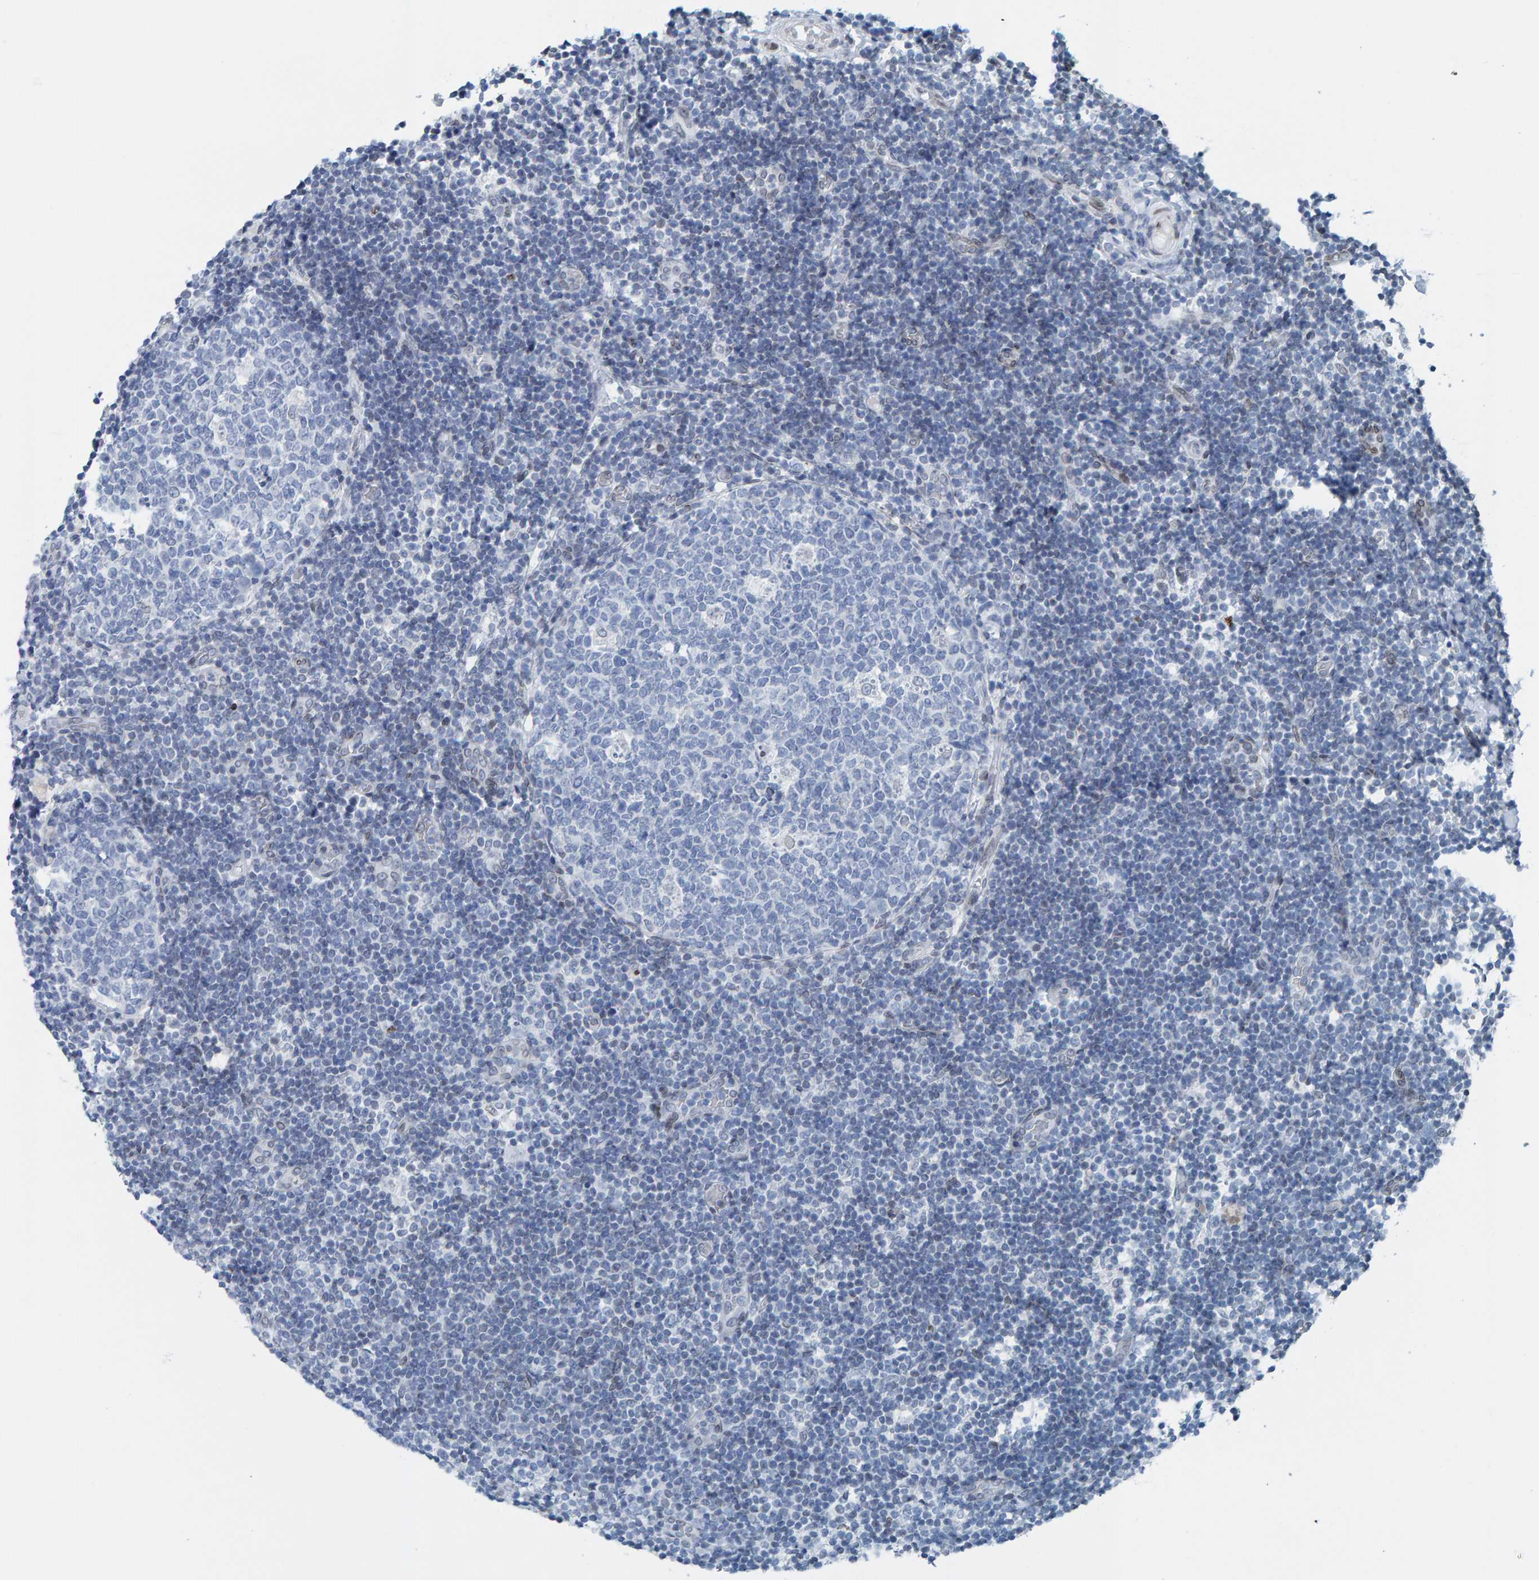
{"staining": {"intensity": "negative", "quantity": "none", "location": "none"}, "tissue": "tonsil", "cell_type": "Germinal center cells", "image_type": "normal", "snomed": [{"axis": "morphology", "description": "Normal tissue, NOS"}, {"axis": "topography", "description": "Tonsil"}], "caption": "Immunohistochemistry (IHC) micrograph of unremarkable tonsil: human tonsil stained with DAB displays no significant protein expression in germinal center cells.", "gene": "LMNB2", "patient": {"sex": "female", "age": 19}}